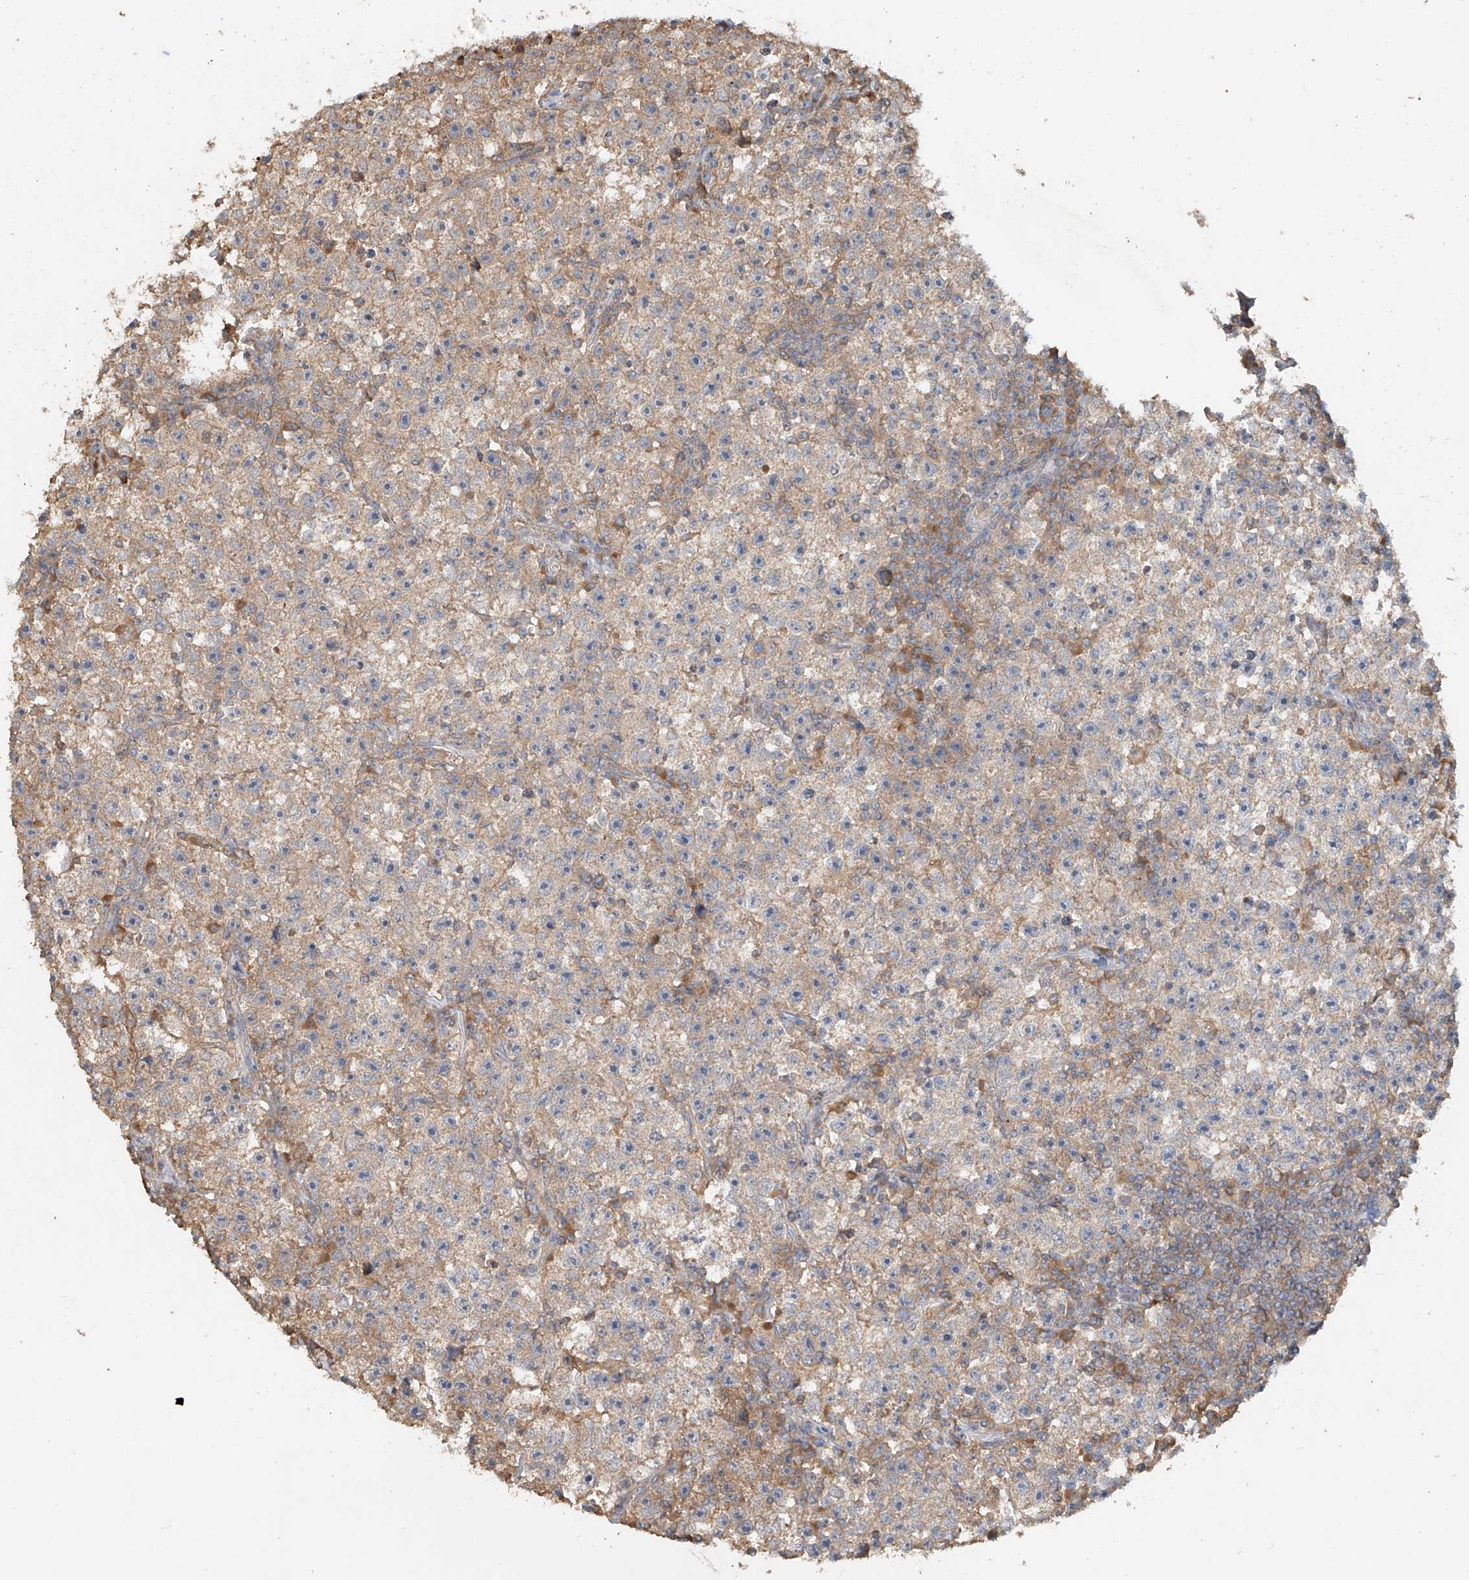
{"staining": {"intensity": "weak", "quantity": "<25%", "location": "cytoplasmic/membranous"}, "tissue": "testis cancer", "cell_type": "Tumor cells", "image_type": "cancer", "snomed": [{"axis": "morphology", "description": "Seminoma, NOS"}, {"axis": "topography", "description": "Testis"}], "caption": "Immunohistochemical staining of human testis cancer demonstrates no significant expression in tumor cells.", "gene": "GNB1L", "patient": {"sex": "male", "age": 22}}